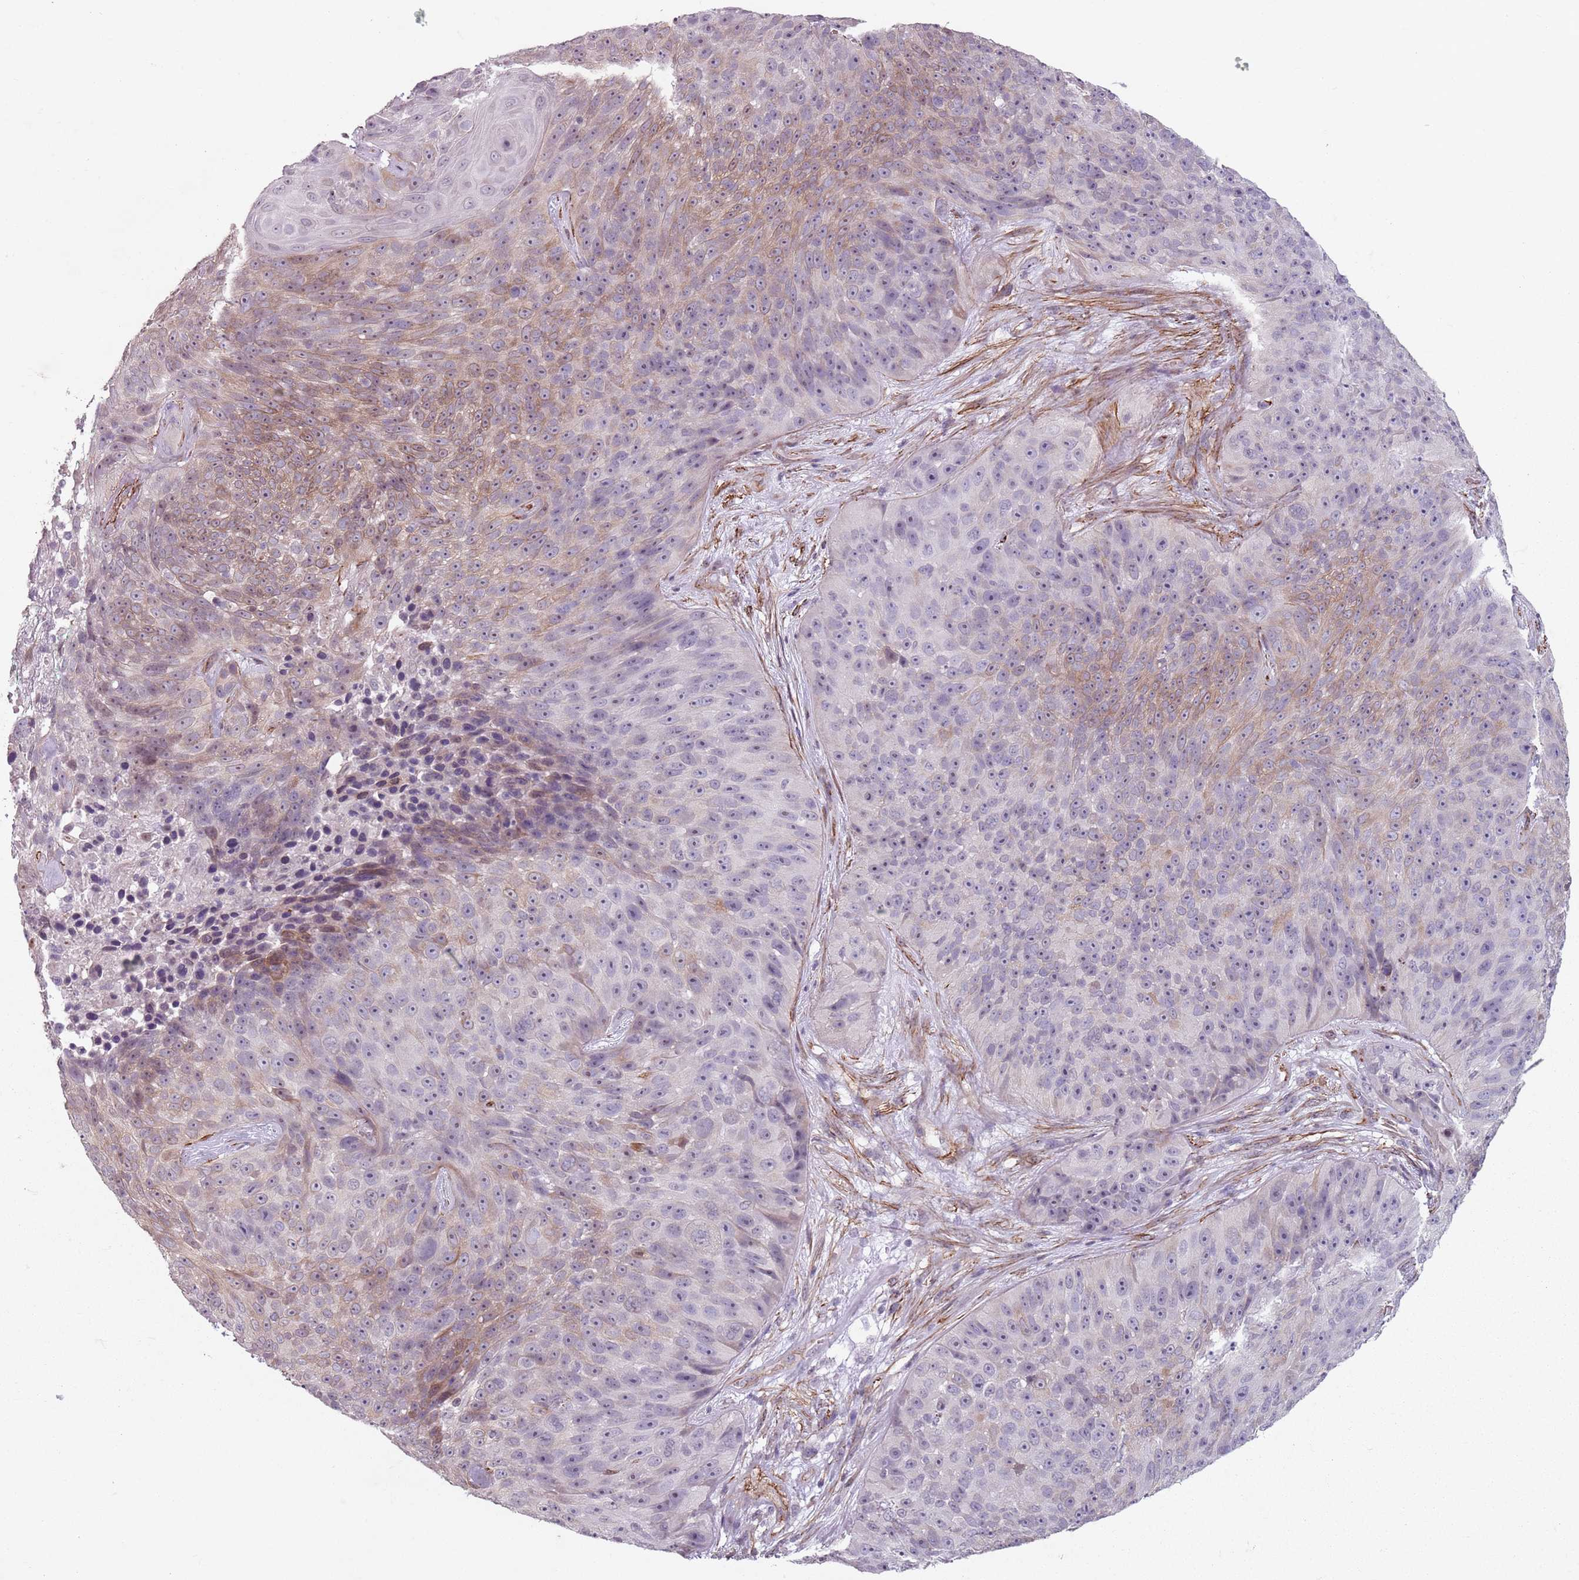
{"staining": {"intensity": "weak", "quantity": "25%-75%", "location": "cytoplasmic/membranous"}, "tissue": "skin cancer", "cell_type": "Tumor cells", "image_type": "cancer", "snomed": [{"axis": "morphology", "description": "Squamous cell carcinoma, NOS"}, {"axis": "topography", "description": "Skin"}], "caption": "Skin squamous cell carcinoma stained with DAB (3,3'-diaminobenzidine) immunohistochemistry (IHC) exhibits low levels of weak cytoplasmic/membranous positivity in approximately 25%-75% of tumor cells.", "gene": "TMC4", "patient": {"sex": "female", "age": 87}}